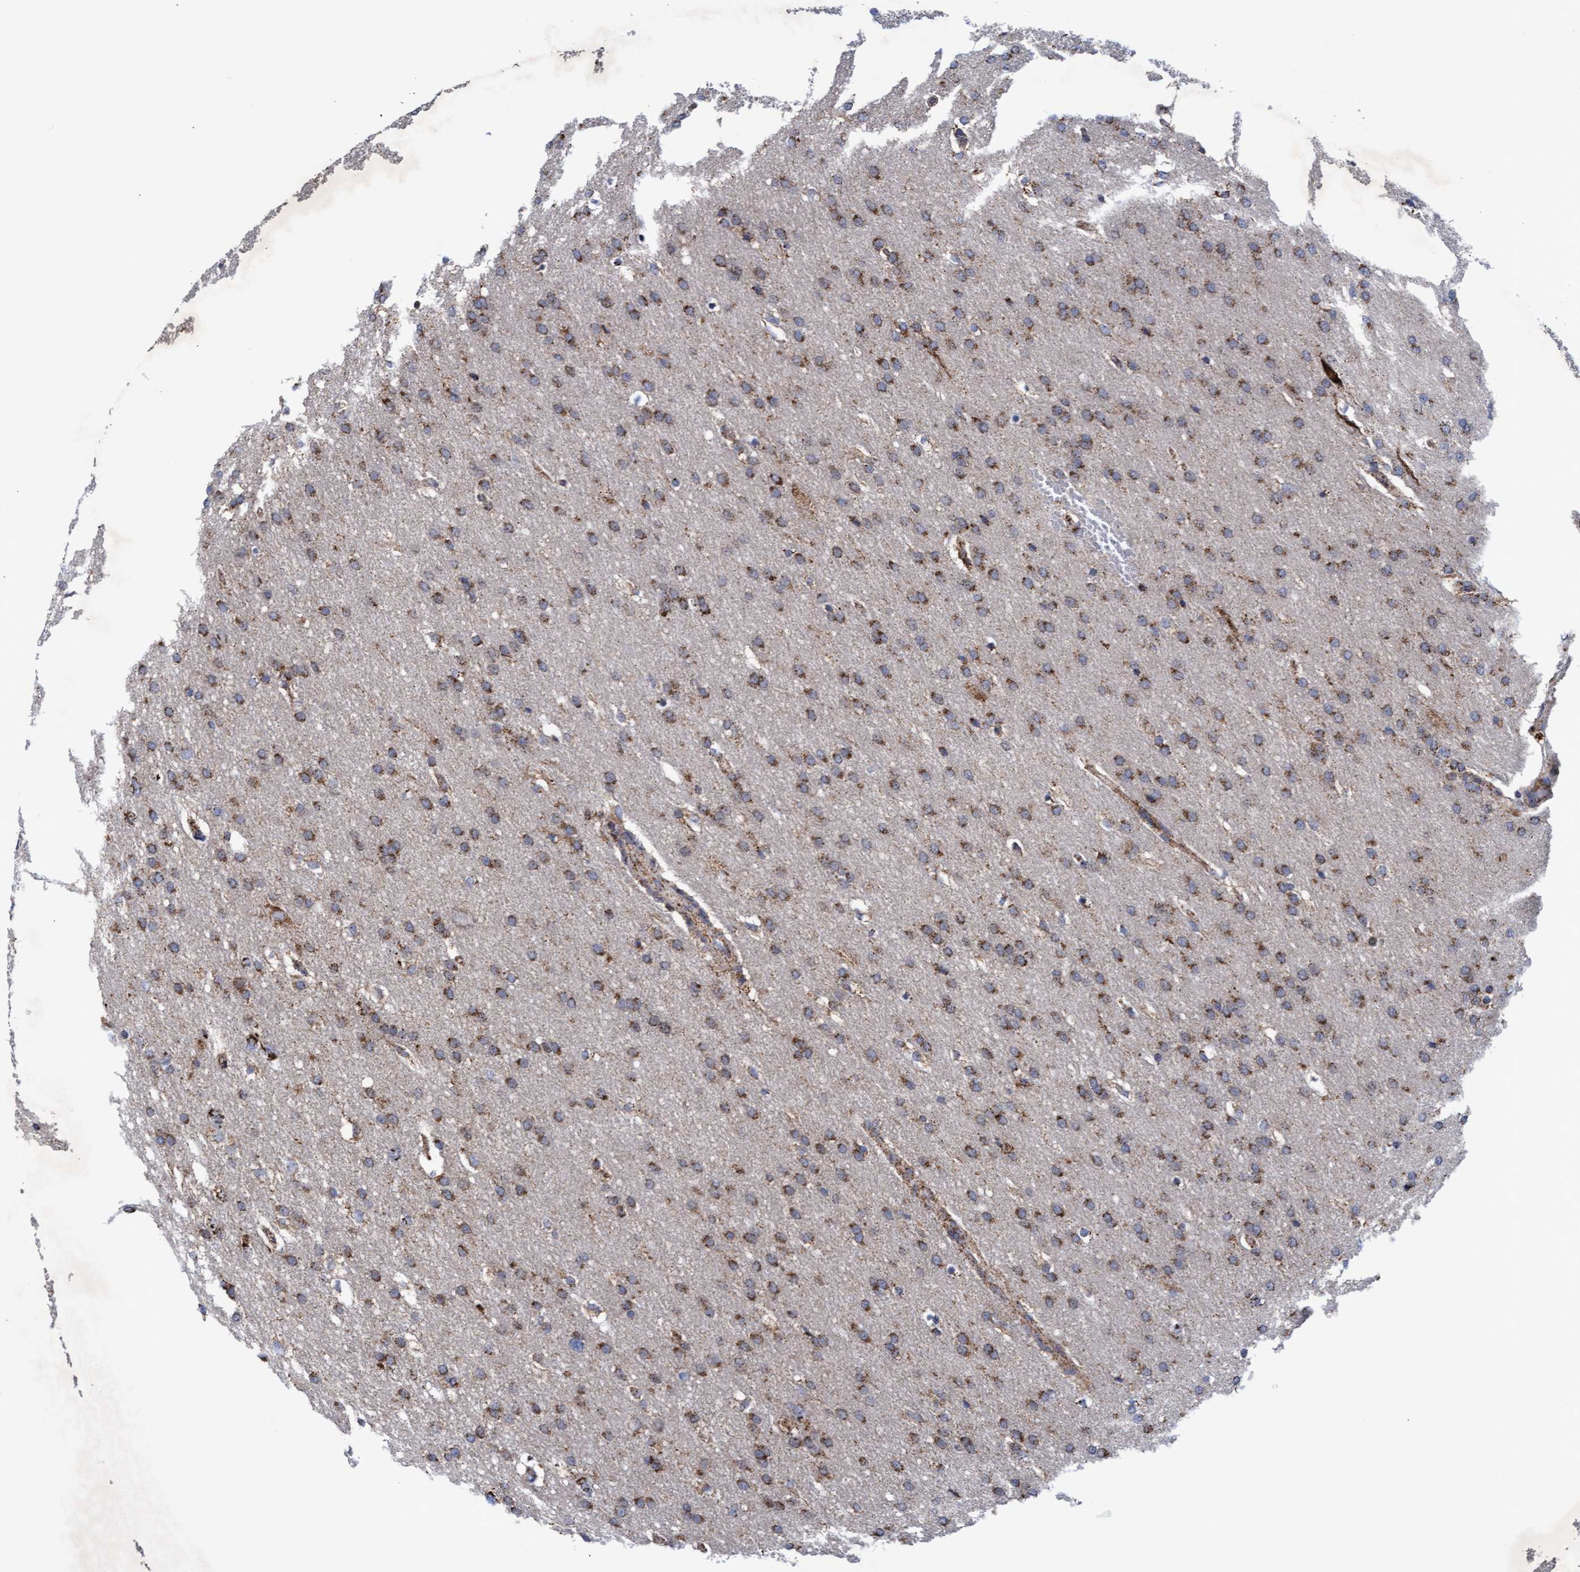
{"staining": {"intensity": "moderate", "quantity": ">75%", "location": "cytoplasmic/membranous"}, "tissue": "glioma", "cell_type": "Tumor cells", "image_type": "cancer", "snomed": [{"axis": "morphology", "description": "Glioma, malignant, Low grade"}, {"axis": "topography", "description": "Brain"}], "caption": "This micrograph shows glioma stained with immunohistochemistry to label a protein in brown. The cytoplasmic/membranous of tumor cells show moderate positivity for the protein. Nuclei are counter-stained blue.", "gene": "MRPL38", "patient": {"sex": "female", "age": 37}}